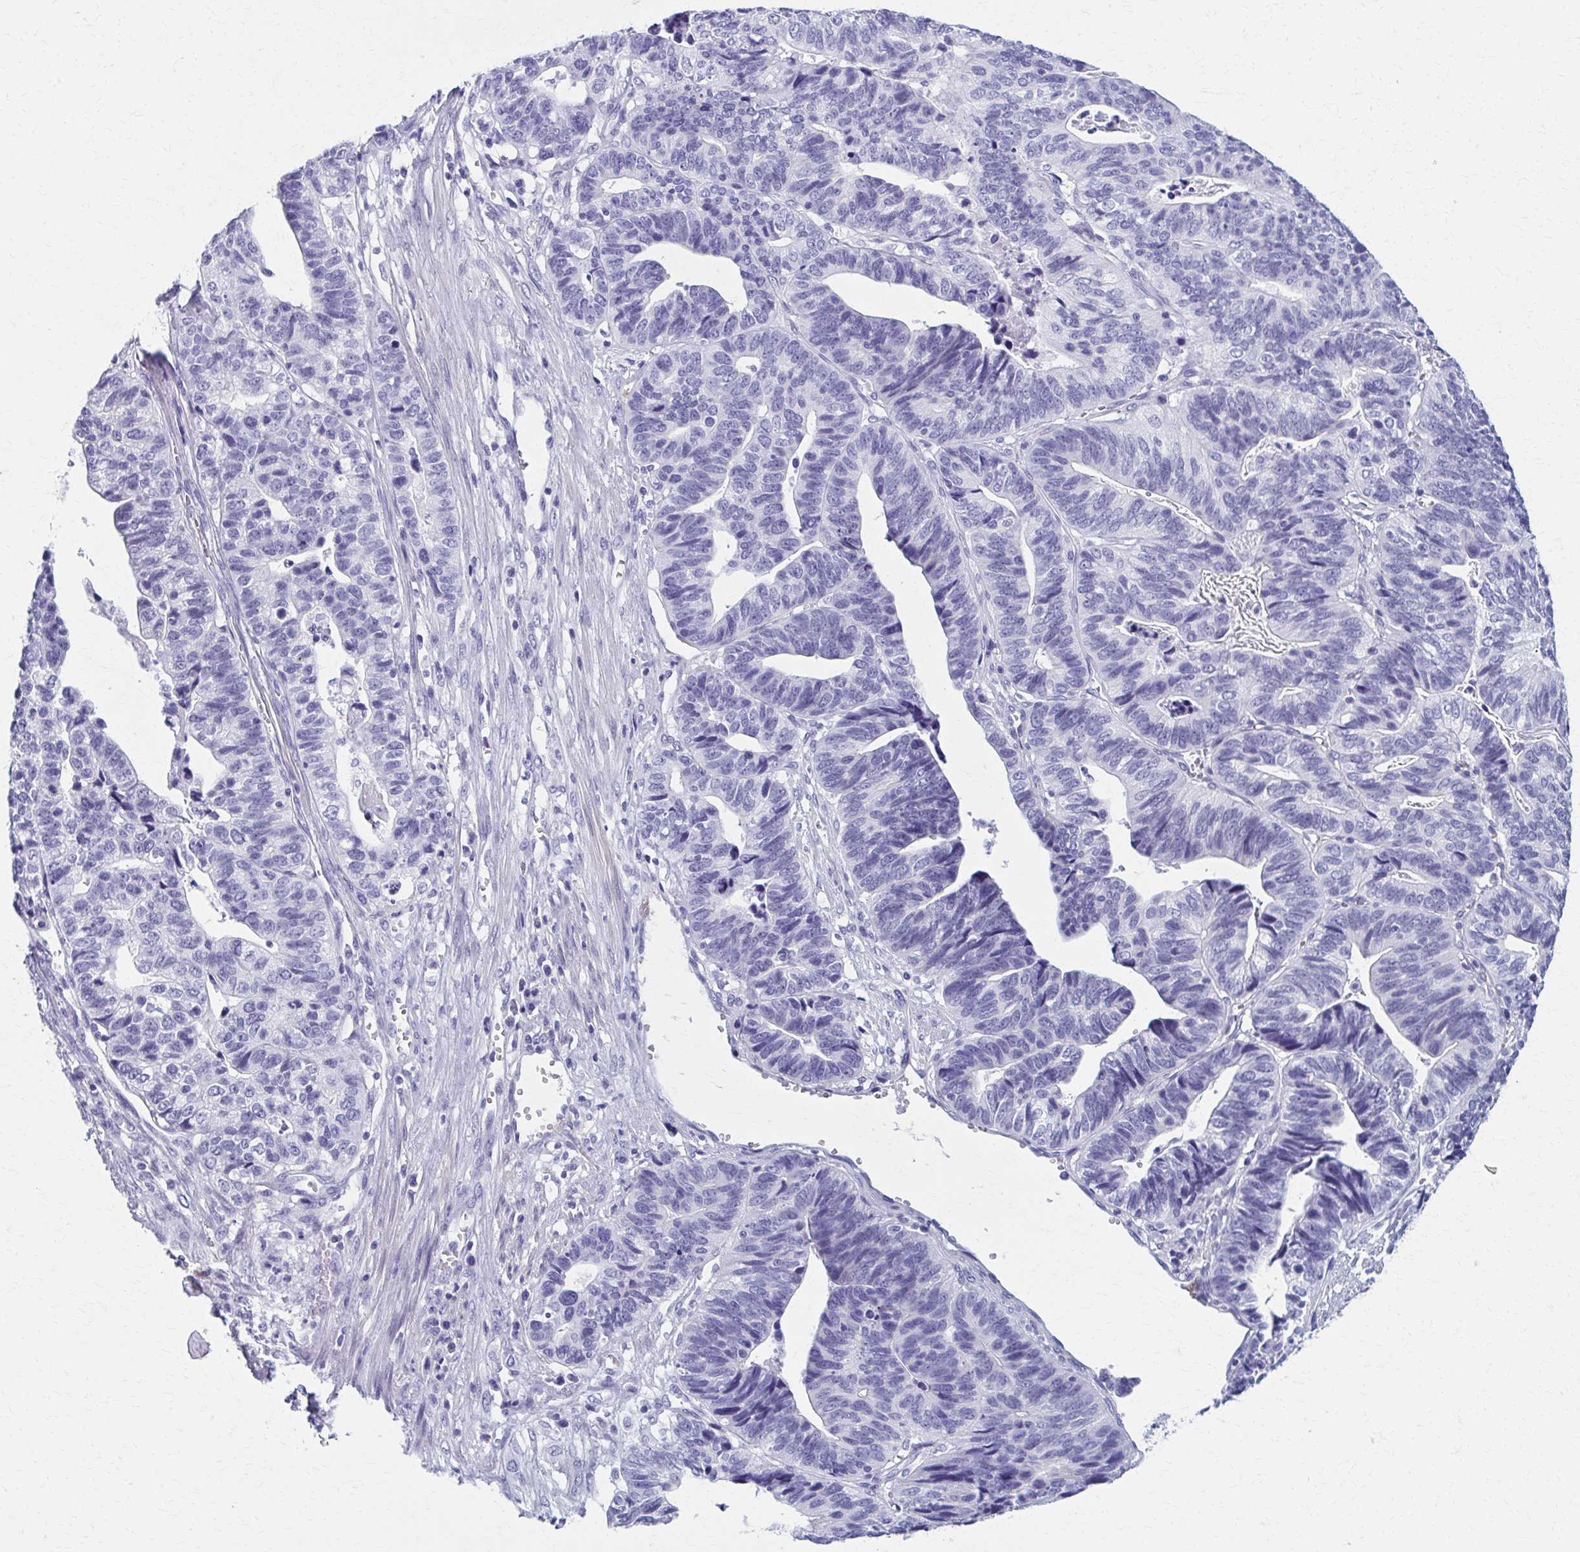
{"staining": {"intensity": "negative", "quantity": "none", "location": "none"}, "tissue": "stomach cancer", "cell_type": "Tumor cells", "image_type": "cancer", "snomed": [{"axis": "morphology", "description": "Adenocarcinoma, NOS"}, {"axis": "topography", "description": "Stomach, upper"}], "caption": "Immunohistochemistry image of human stomach cancer (adenocarcinoma) stained for a protein (brown), which reveals no staining in tumor cells.", "gene": "MPLKIP", "patient": {"sex": "female", "age": 67}}